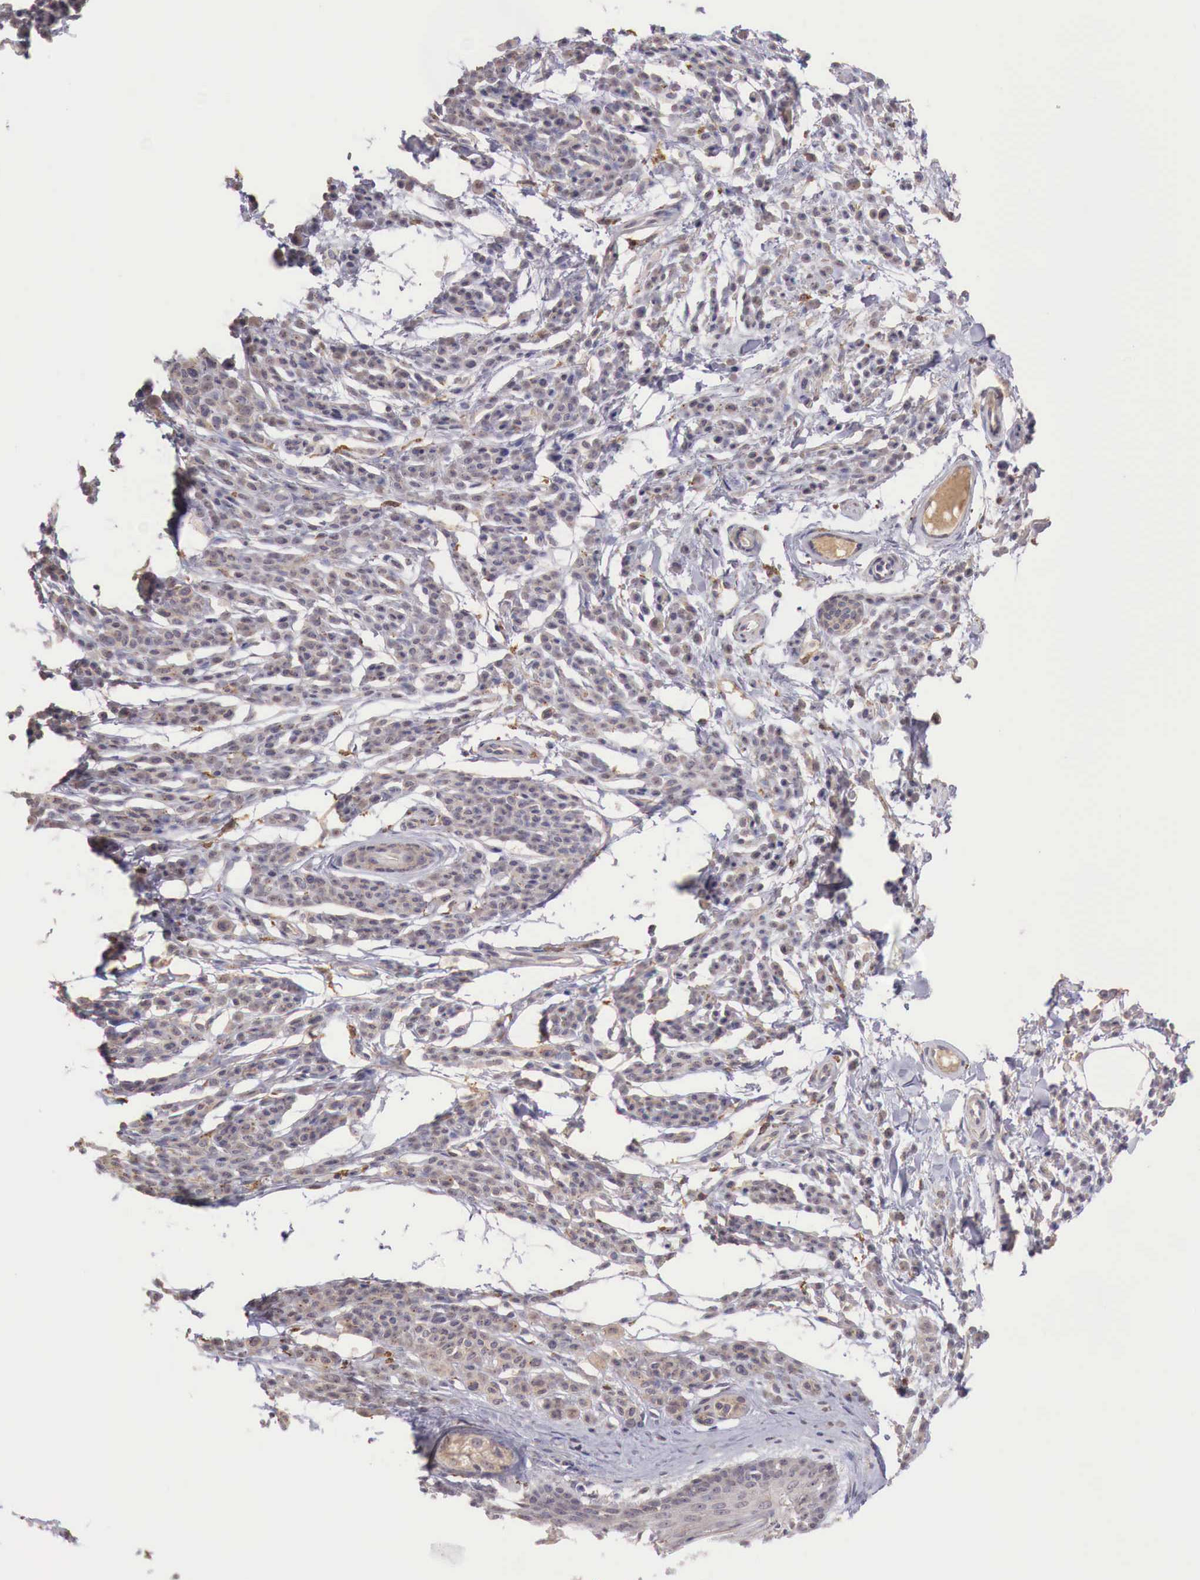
{"staining": {"intensity": "negative", "quantity": "none", "location": "none"}, "tissue": "melanoma", "cell_type": "Tumor cells", "image_type": "cancer", "snomed": [{"axis": "morphology", "description": "Malignant melanoma, NOS"}, {"axis": "topography", "description": "Skin"}], "caption": "Immunohistochemistry micrograph of melanoma stained for a protein (brown), which displays no positivity in tumor cells. (Immunohistochemistry (ihc), brightfield microscopy, high magnification).", "gene": "CHRDL1", "patient": {"sex": "female", "age": 52}}